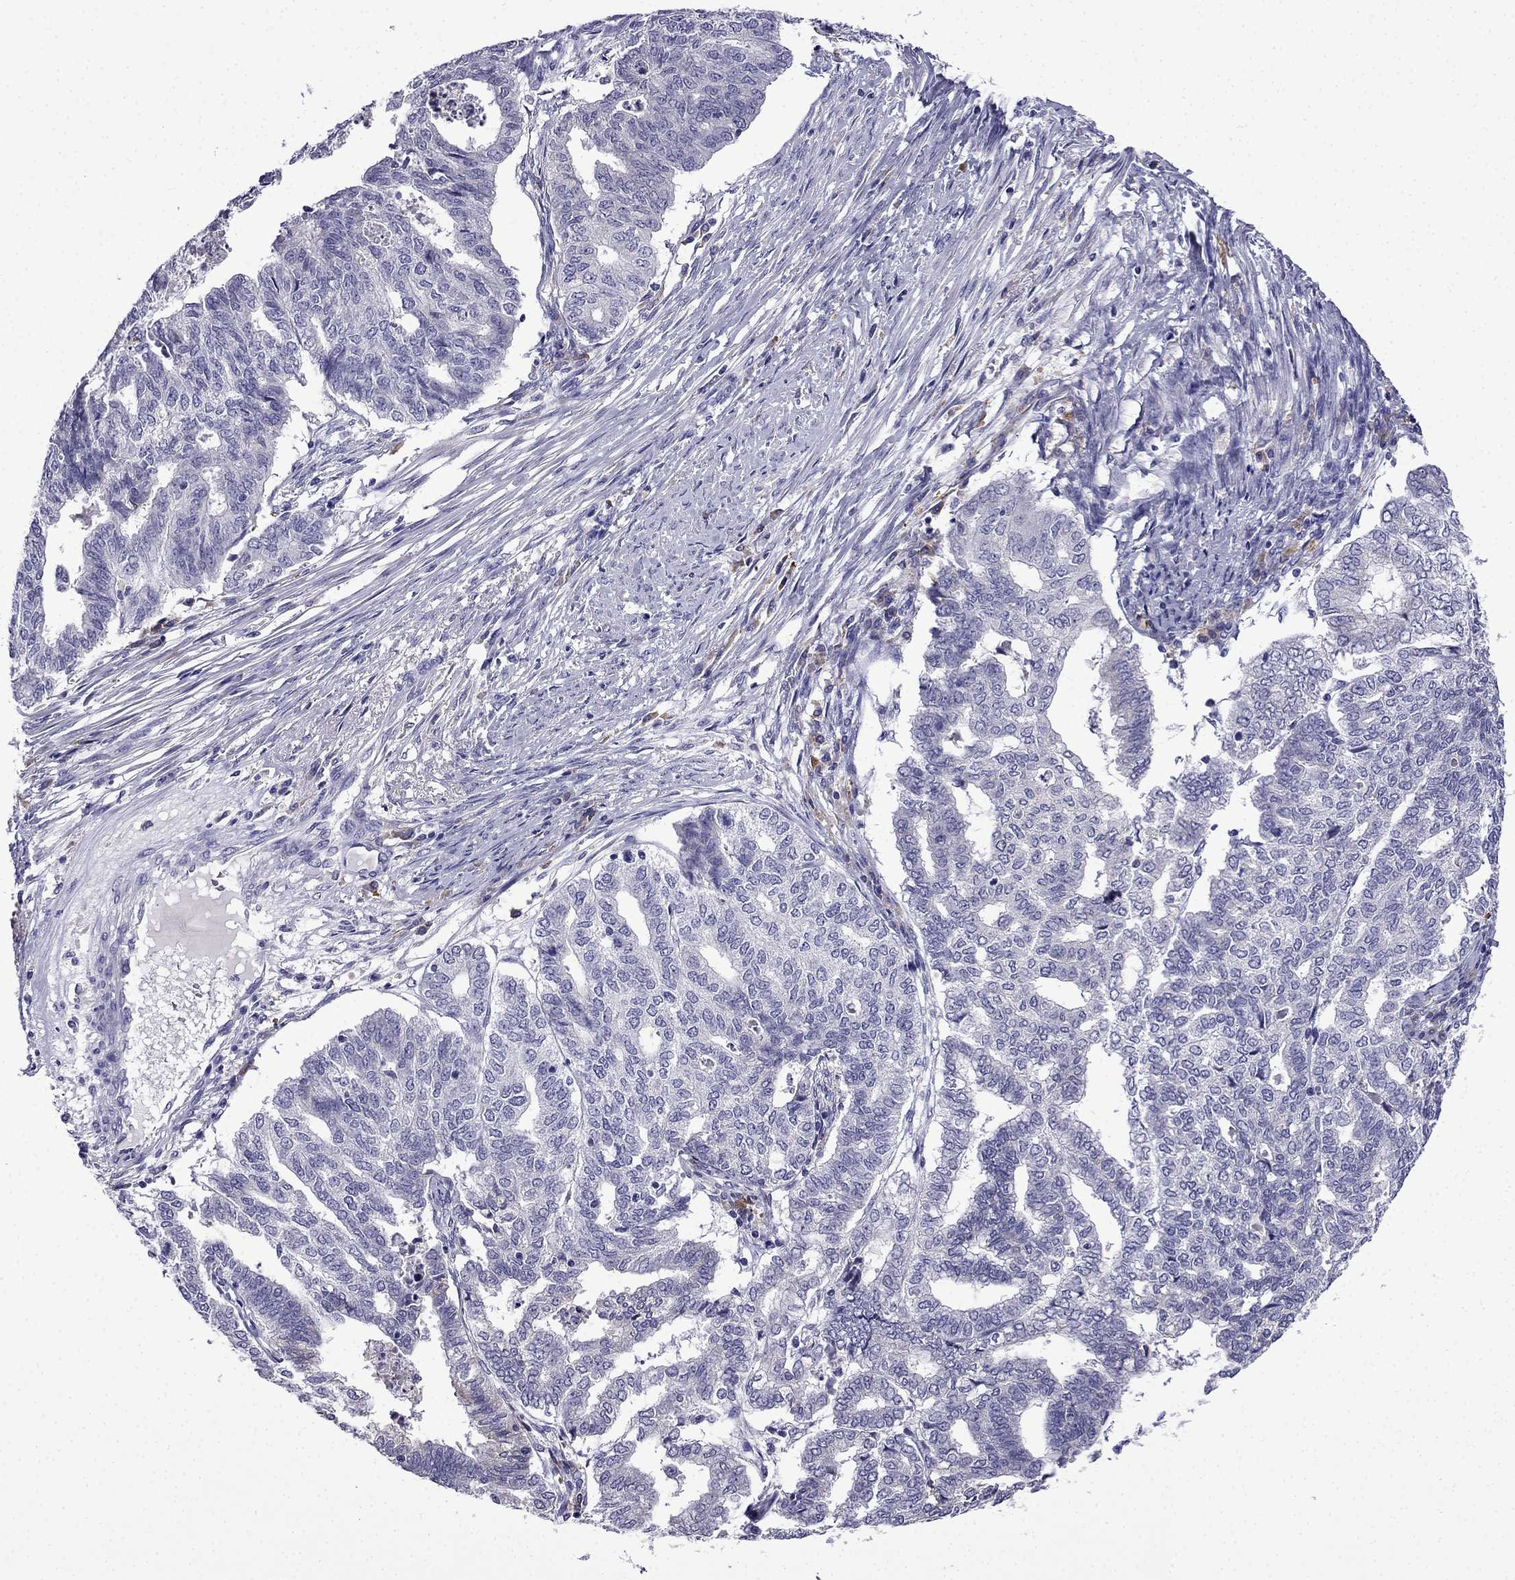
{"staining": {"intensity": "negative", "quantity": "none", "location": "none"}, "tissue": "endometrial cancer", "cell_type": "Tumor cells", "image_type": "cancer", "snomed": [{"axis": "morphology", "description": "Adenocarcinoma, NOS"}, {"axis": "topography", "description": "Endometrium"}], "caption": "High magnification brightfield microscopy of endometrial cancer stained with DAB (3,3'-diaminobenzidine) (brown) and counterstained with hematoxylin (blue): tumor cells show no significant staining. The staining is performed using DAB brown chromogen with nuclei counter-stained in using hematoxylin.", "gene": "TSSK4", "patient": {"sex": "female", "age": 79}}